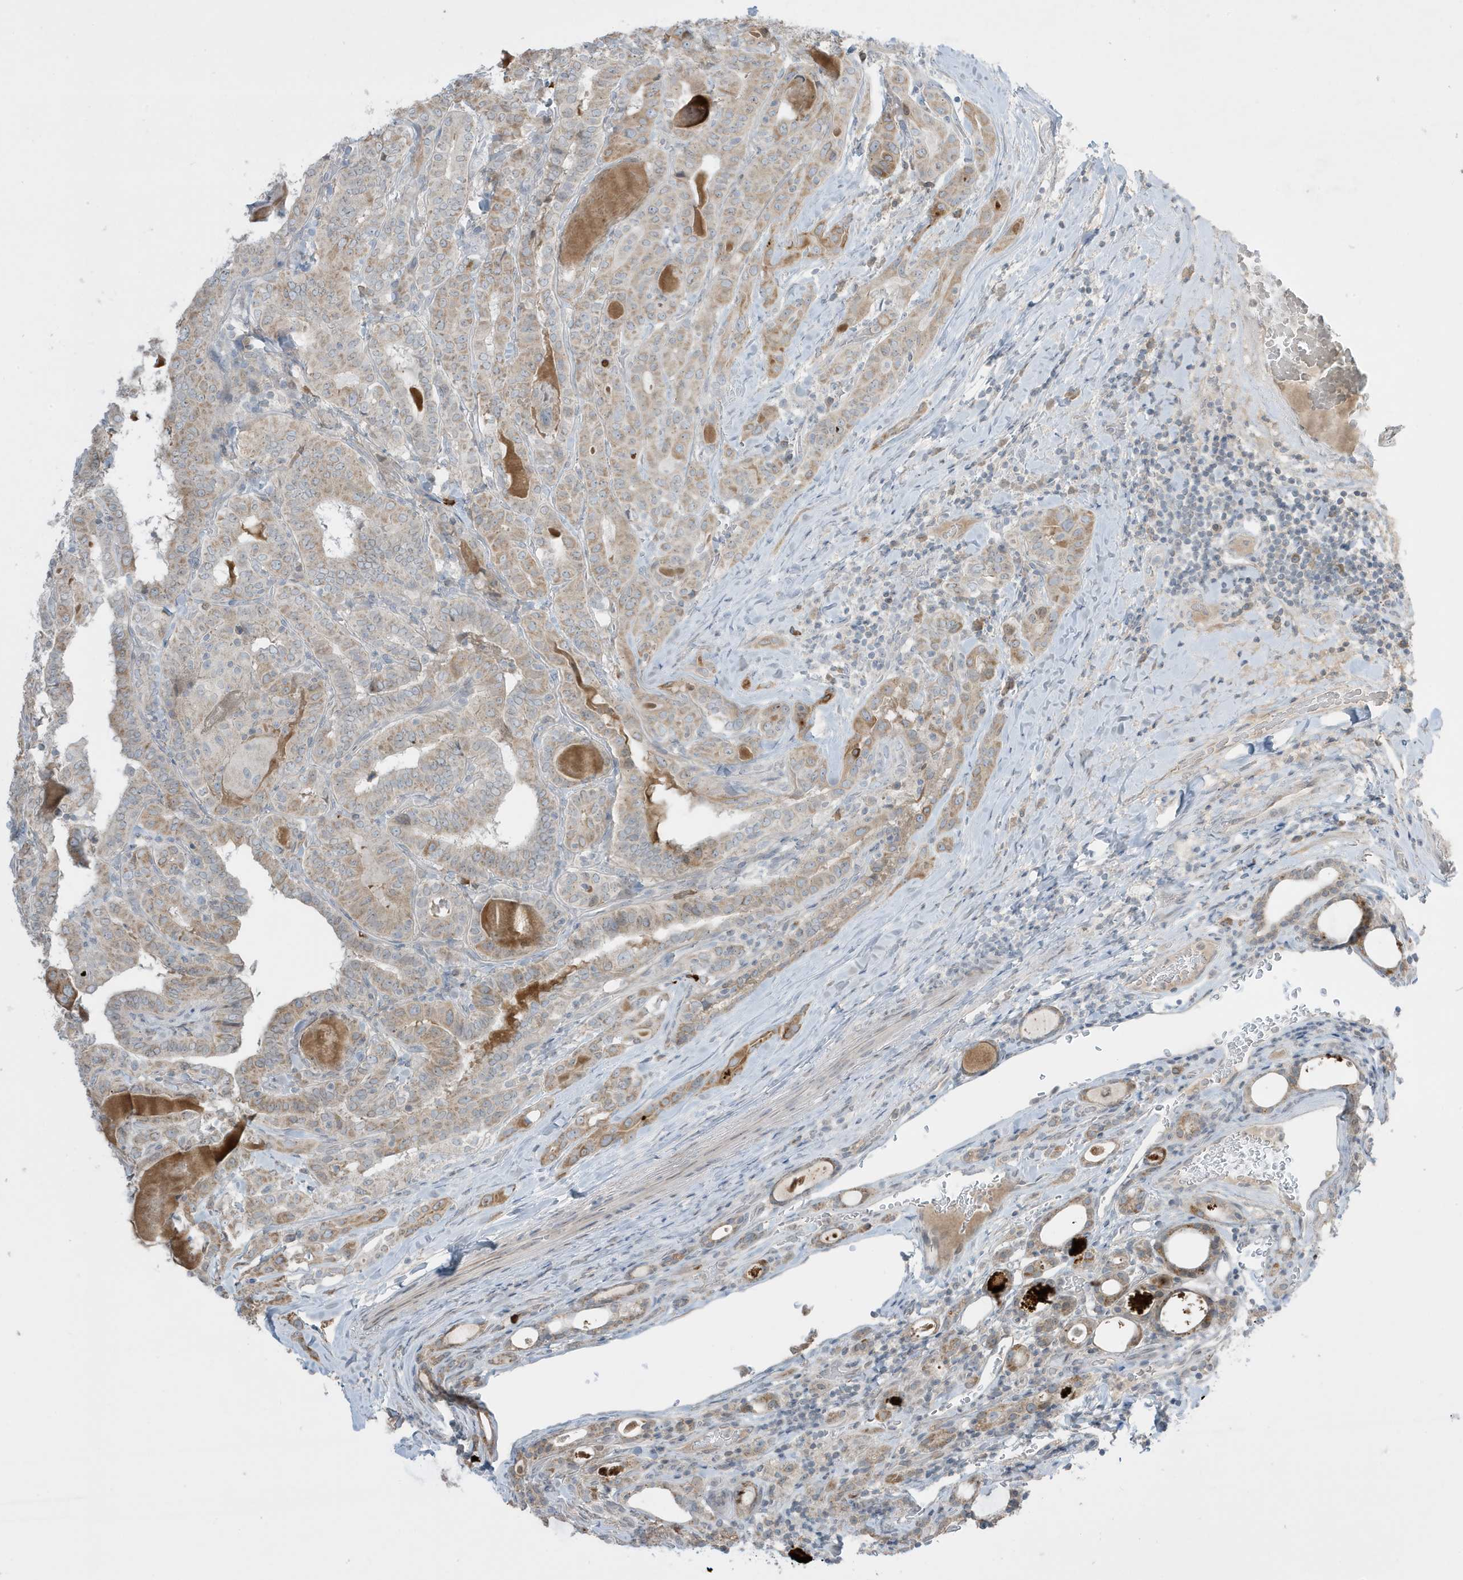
{"staining": {"intensity": "weak", "quantity": "25%-75%", "location": "cytoplasmic/membranous"}, "tissue": "thyroid cancer", "cell_type": "Tumor cells", "image_type": "cancer", "snomed": [{"axis": "morphology", "description": "Papillary adenocarcinoma, NOS"}, {"axis": "topography", "description": "Thyroid gland"}], "caption": "Immunohistochemistry micrograph of papillary adenocarcinoma (thyroid) stained for a protein (brown), which demonstrates low levels of weak cytoplasmic/membranous staining in about 25%-75% of tumor cells.", "gene": "FNDC1", "patient": {"sex": "female", "age": 72}}